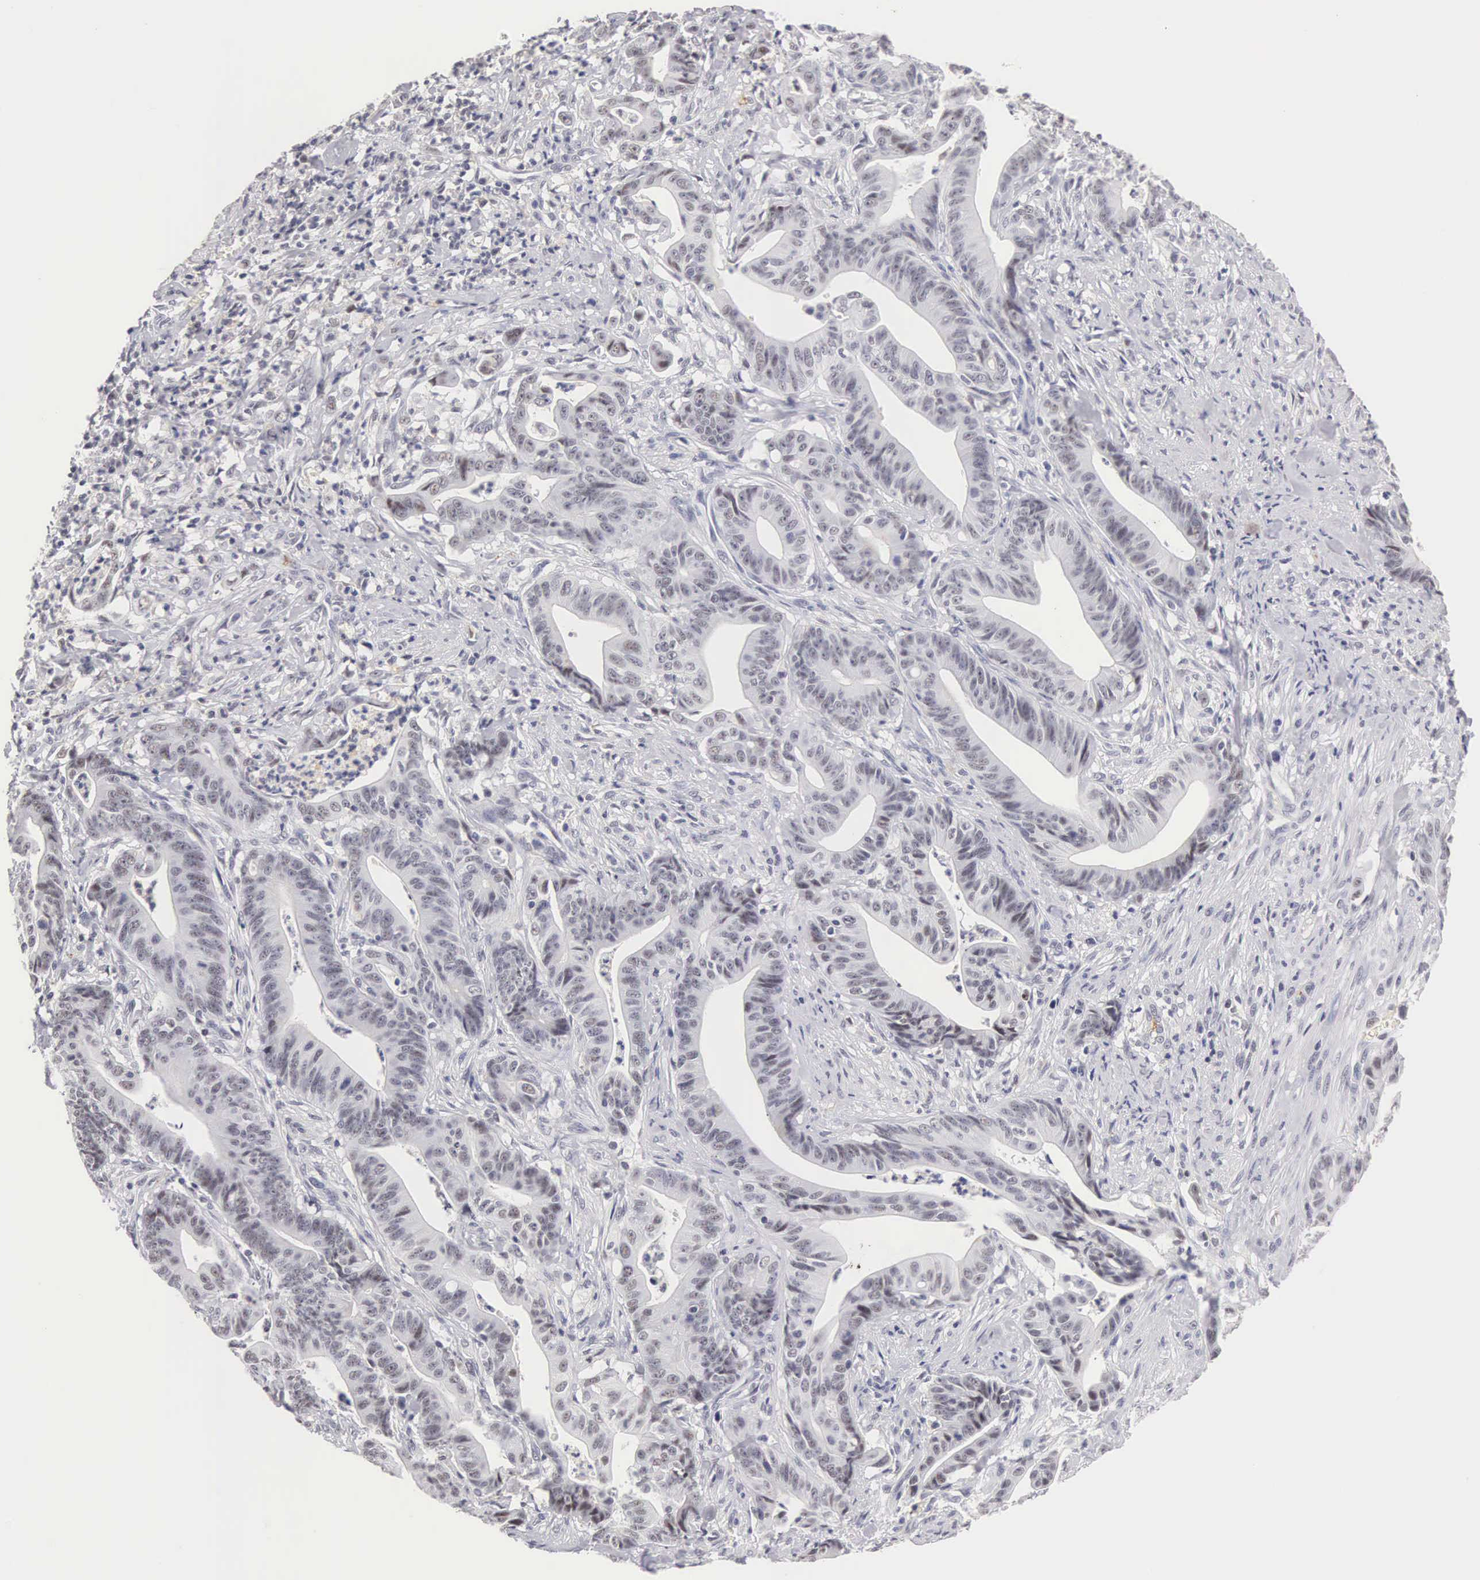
{"staining": {"intensity": "negative", "quantity": "none", "location": "none"}, "tissue": "stomach cancer", "cell_type": "Tumor cells", "image_type": "cancer", "snomed": [{"axis": "morphology", "description": "Adenocarcinoma, NOS"}, {"axis": "topography", "description": "Stomach, lower"}], "caption": "Adenocarcinoma (stomach) was stained to show a protein in brown. There is no significant positivity in tumor cells.", "gene": "FAM47A", "patient": {"sex": "female", "age": 86}}